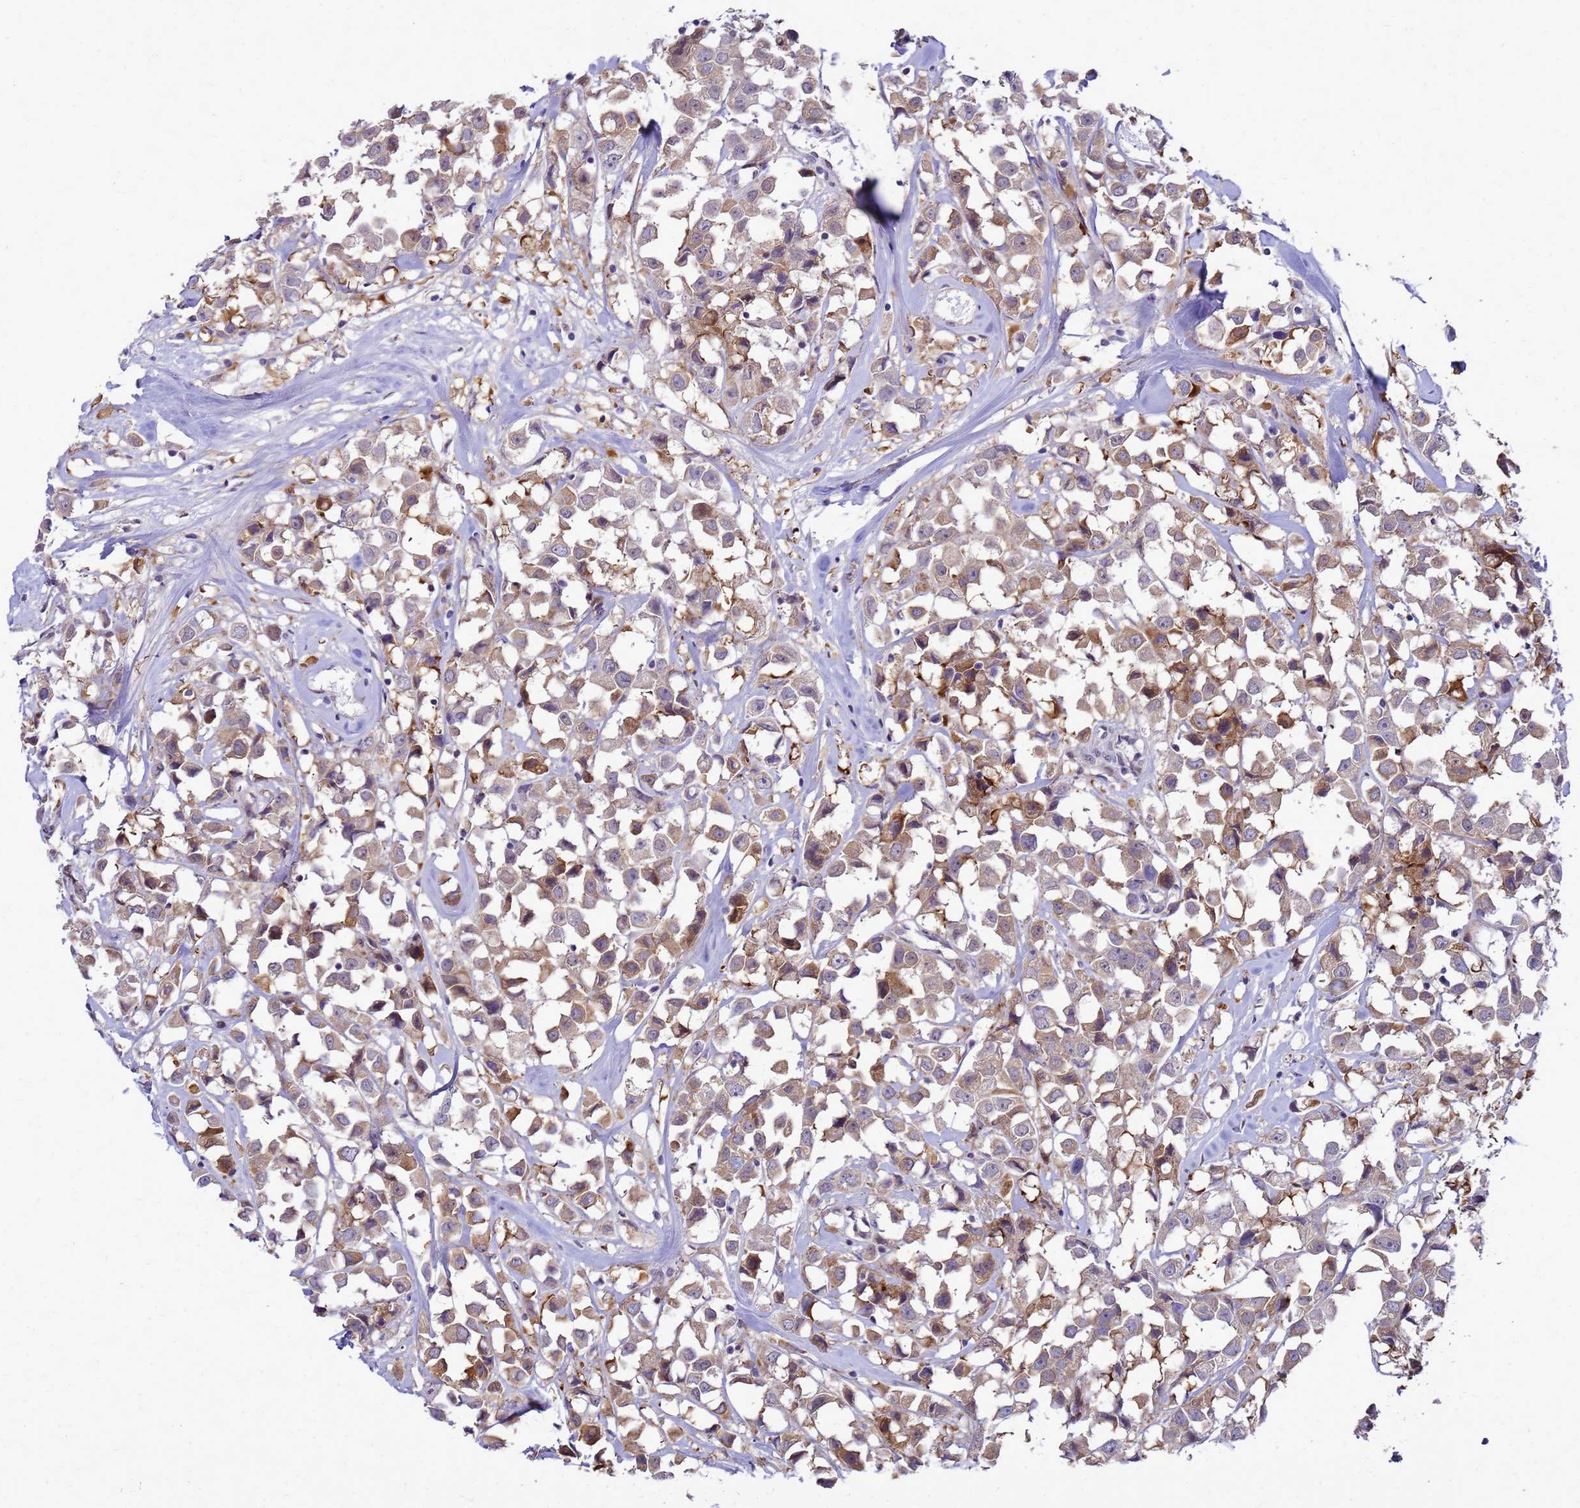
{"staining": {"intensity": "moderate", "quantity": "25%-75%", "location": "cytoplasmic/membranous"}, "tissue": "breast cancer", "cell_type": "Tumor cells", "image_type": "cancer", "snomed": [{"axis": "morphology", "description": "Duct carcinoma"}, {"axis": "topography", "description": "Breast"}], "caption": "Human intraductal carcinoma (breast) stained with a protein marker exhibits moderate staining in tumor cells.", "gene": "RSPO1", "patient": {"sex": "female", "age": 61}}